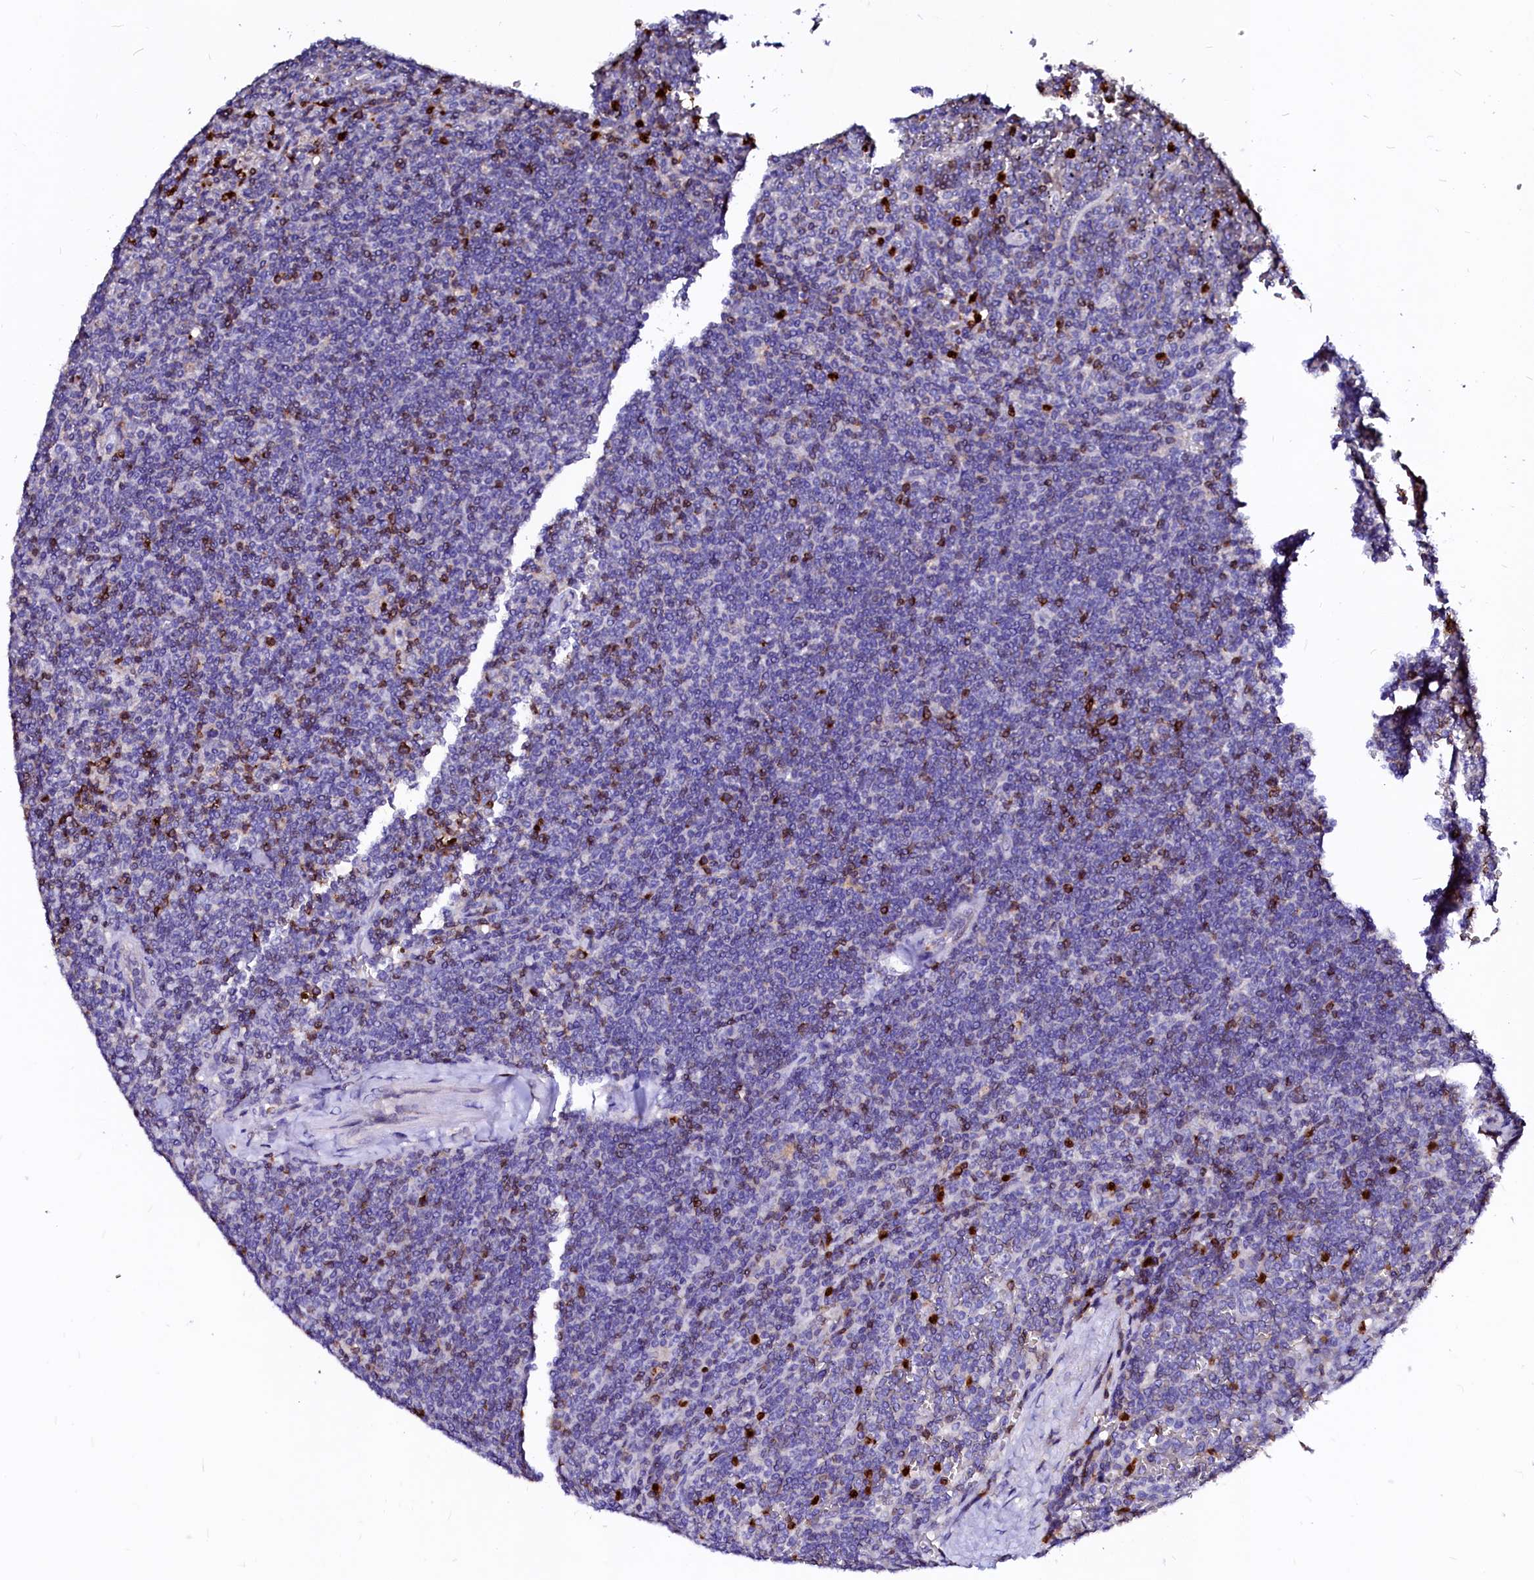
{"staining": {"intensity": "strong", "quantity": "<25%", "location": "cytoplasmic/membranous"}, "tissue": "lymphoma", "cell_type": "Tumor cells", "image_type": "cancer", "snomed": [{"axis": "morphology", "description": "Malignant lymphoma, non-Hodgkin's type, Low grade"}, {"axis": "topography", "description": "Spleen"}], "caption": "Human low-grade malignant lymphoma, non-Hodgkin's type stained with a brown dye demonstrates strong cytoplasmic/membranous positive staining in approximately <25% of tumor cells.", "gene": "RAB27A", "patient": {"sex": "female", "age": 19}}